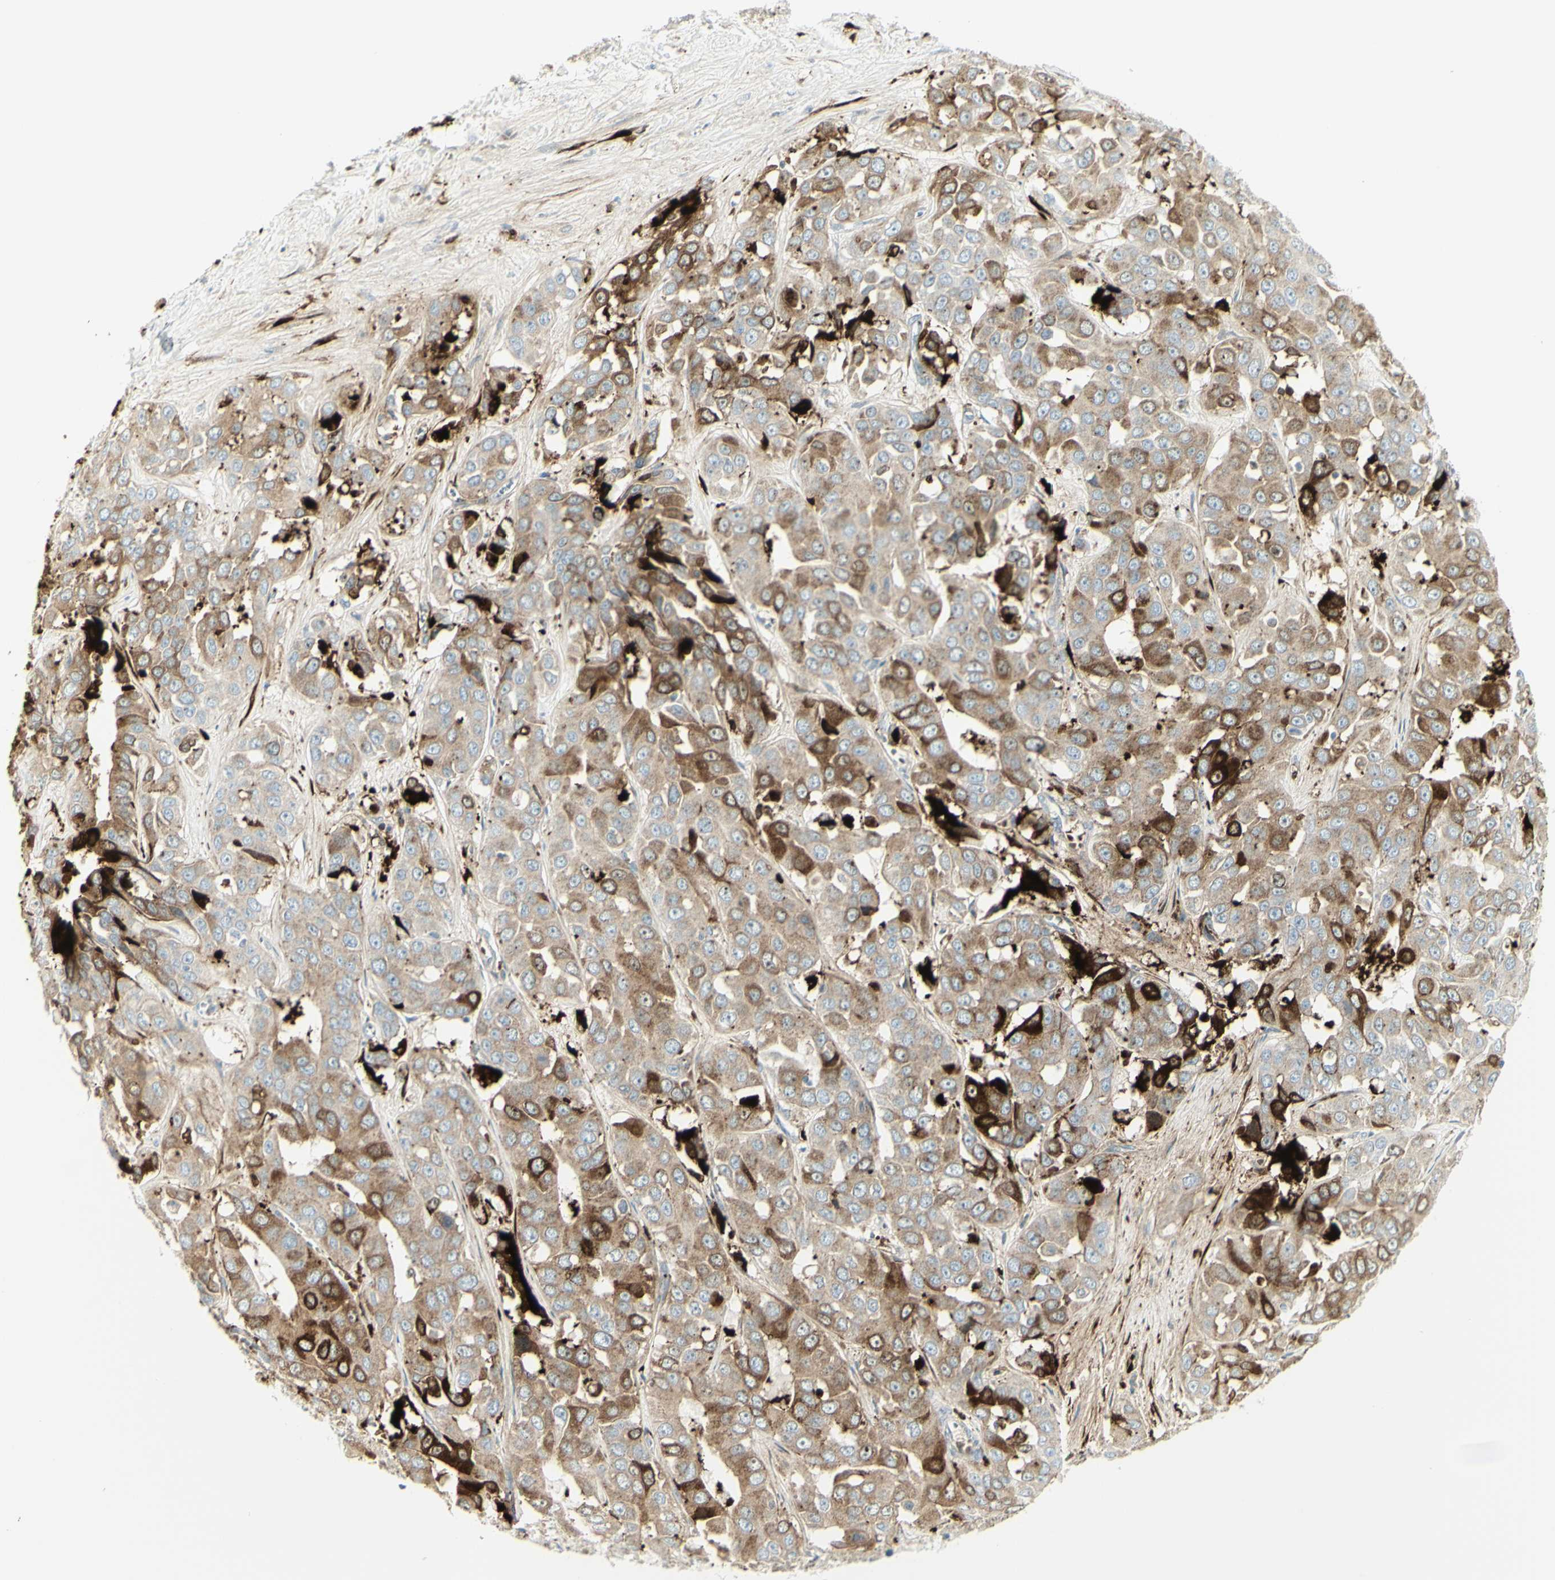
{"staining": {"intensity": "strong", "quantity": "25%-75%", "location": "cytoplasmic/membranous"}, "tissue": "liver cancer", "cell_type": "Tumor cells", "image_type": "cancer", "snomed": [{"axis": "morphology", "description": "Cholangiocarcinoma"}, {"axis": "topography", "description": "Liver"}], "caption": "Protein expression analysis of liver cancer displays strong cytoplasmic/membranous positivity in approximately 25%-75% of tumor cells.", "gene": "MDK", "patient": {"sex": "female", "age": 52}}